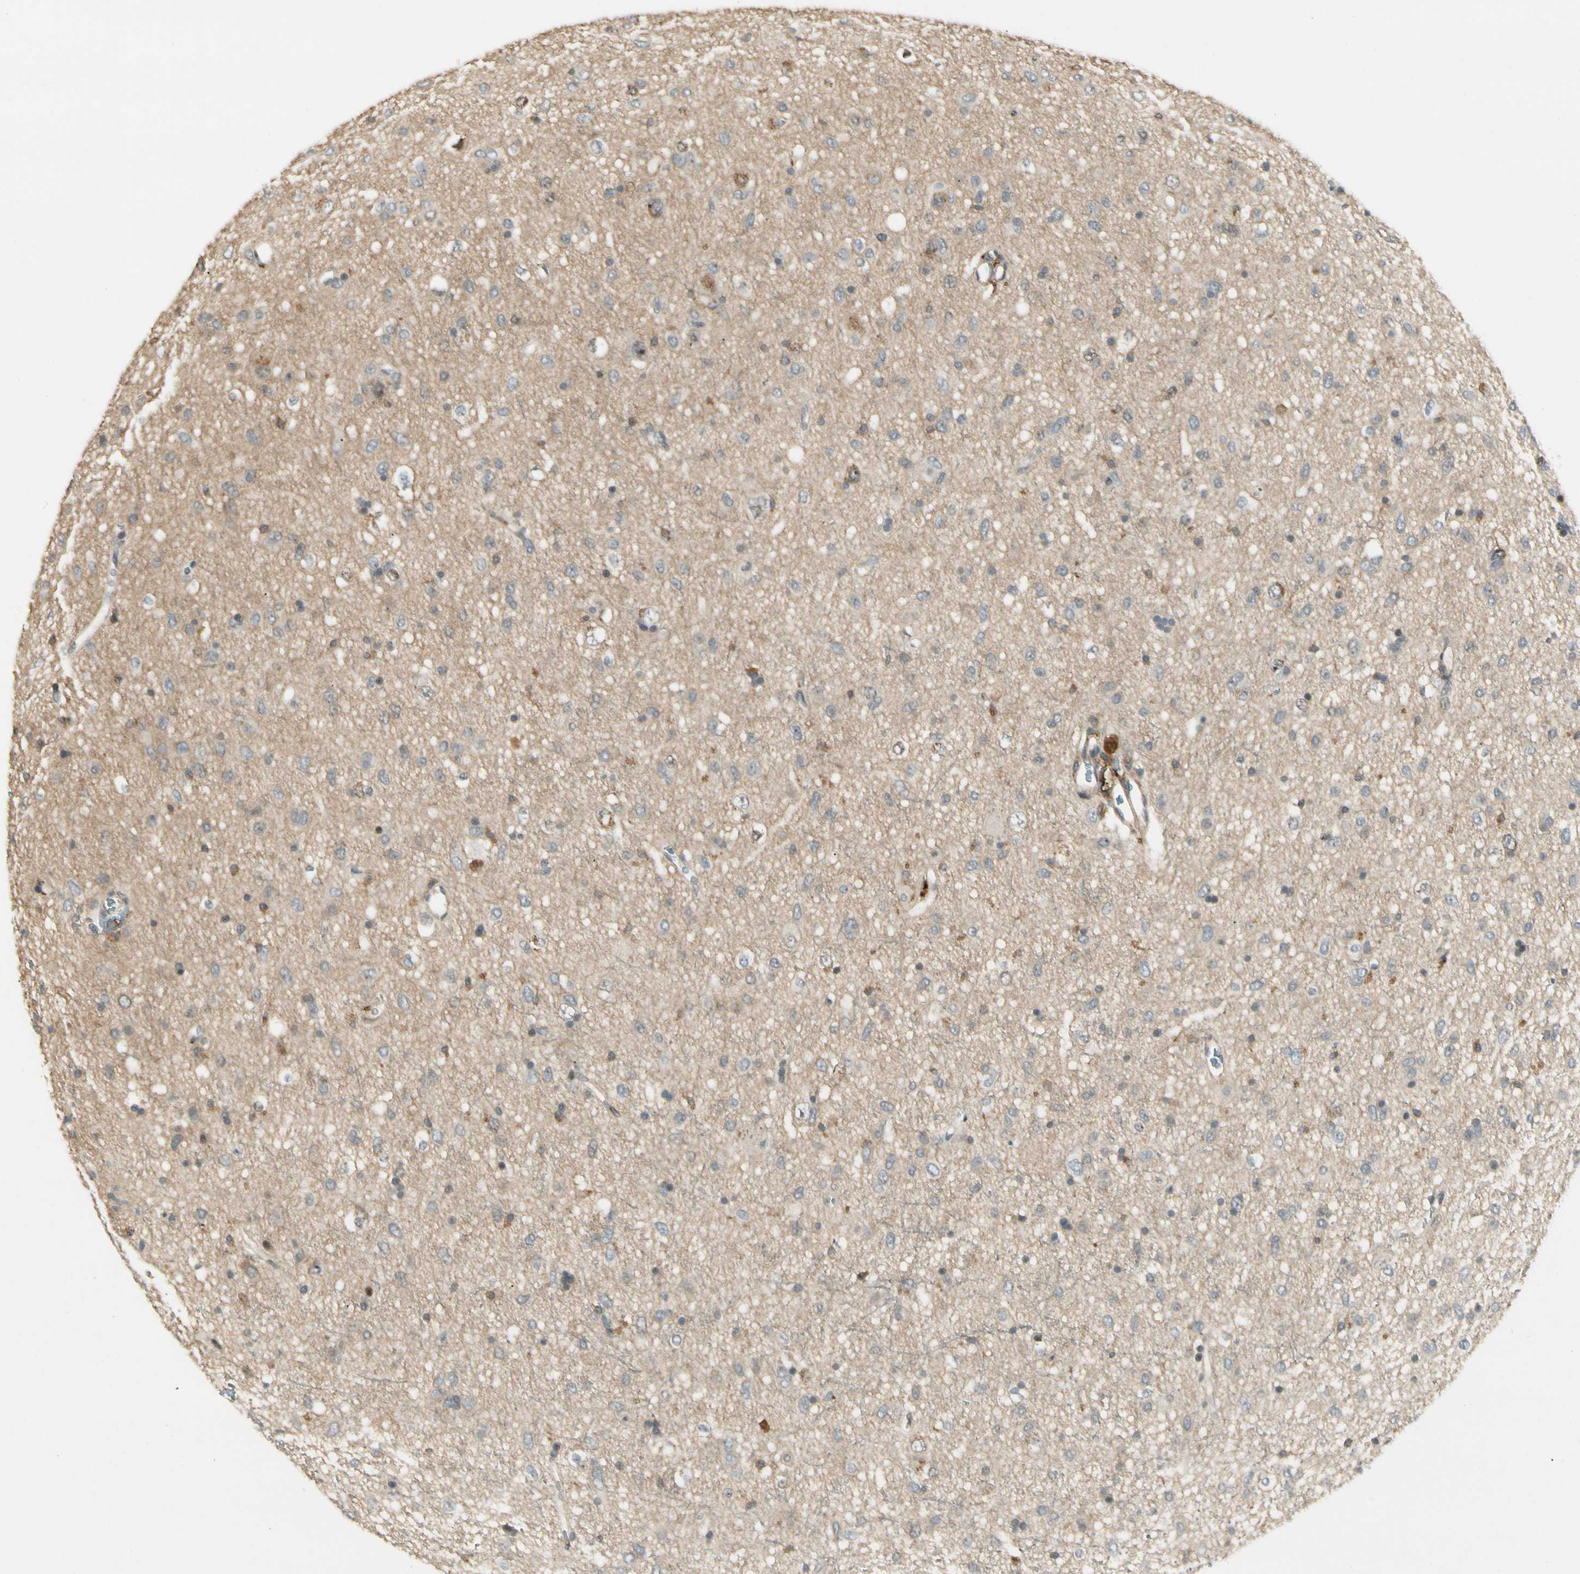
{"staining": {"intensity": "moderate", "quantity": "<25%", "location": "cytoplasmic/membranous,nuclear"}, "tissue": "glioma", "cell_type": "Tumor cells", "image_type": "cancer", "snomed": [{"axis": "morphology", "description": "Glioma, malignant, Low grade"}, {"axis": "topography", "description": "Brain"}], "caption": "A high-resolution histopathology image shows immunohistochemistry staining of malignant glioma (low-grade), which exhibits moderate cytoplasmic/membranous and nuclear expression in about <25% of tumor cells.", "gene": "FNDC3B", "patient": {"sex": "male", "age": 77}}